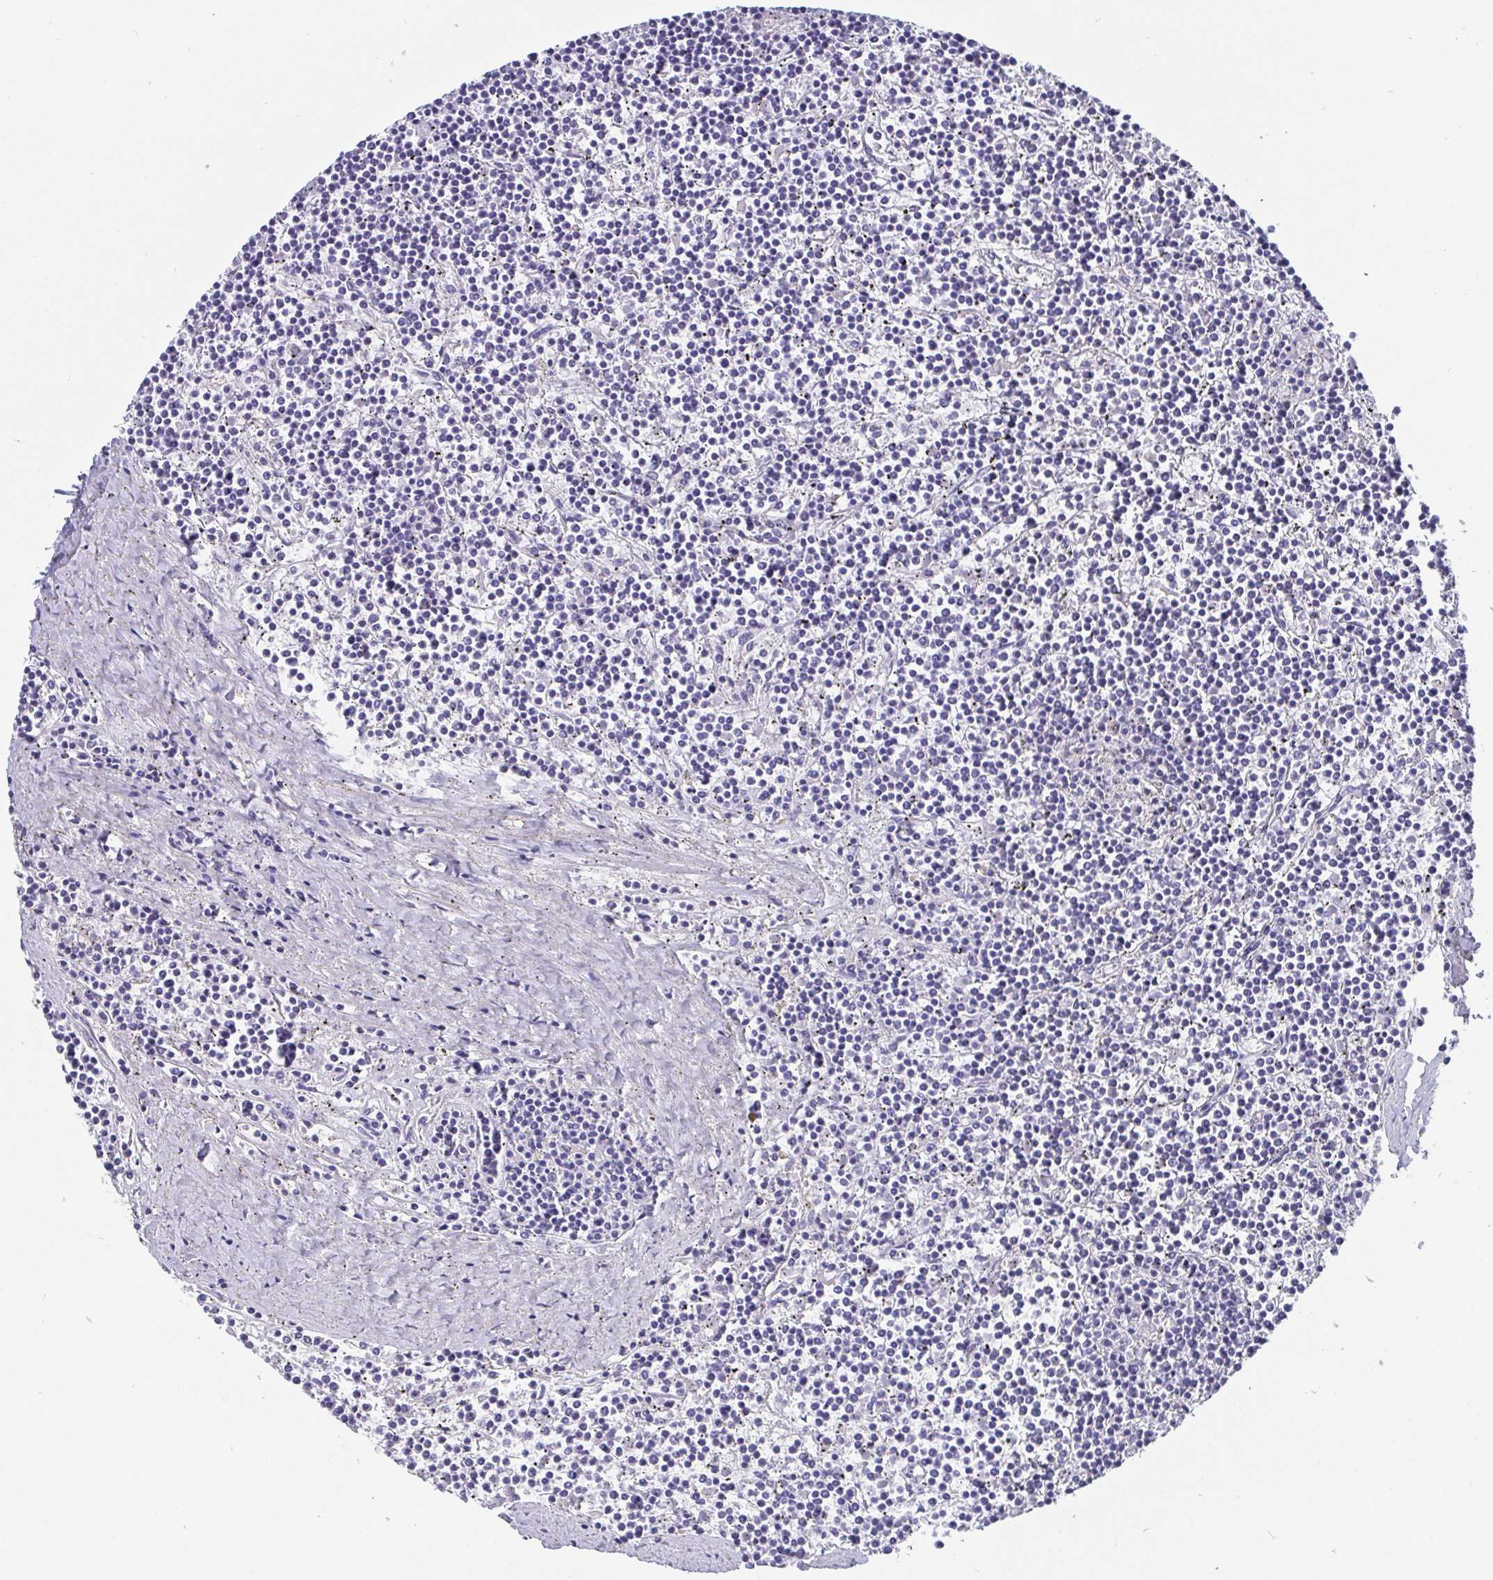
{"staining": {"intensity": "negative", "quantity": "none", "location": "none"}, "tissue": "lymphoma", "cell_type": "Tumor cells", "image_type": "cancer", "snomed": [{"axis": "morphology", "description": "Malignant lymphoma, non-Hodgkin's type, Low grade"}, {"axis": "topography", "description": "Spleen"}], "caption": "The IHC micrograph has no significant positivity in tumor cells of lymphoma tissue. (DAB (3,3'-diaminobenzidine) immunohistochemistry (IHC) visualized using brightfield microscopy, high magnification).", "gene": "SCGN", "patient": {"sex": "female", "age": 19}}